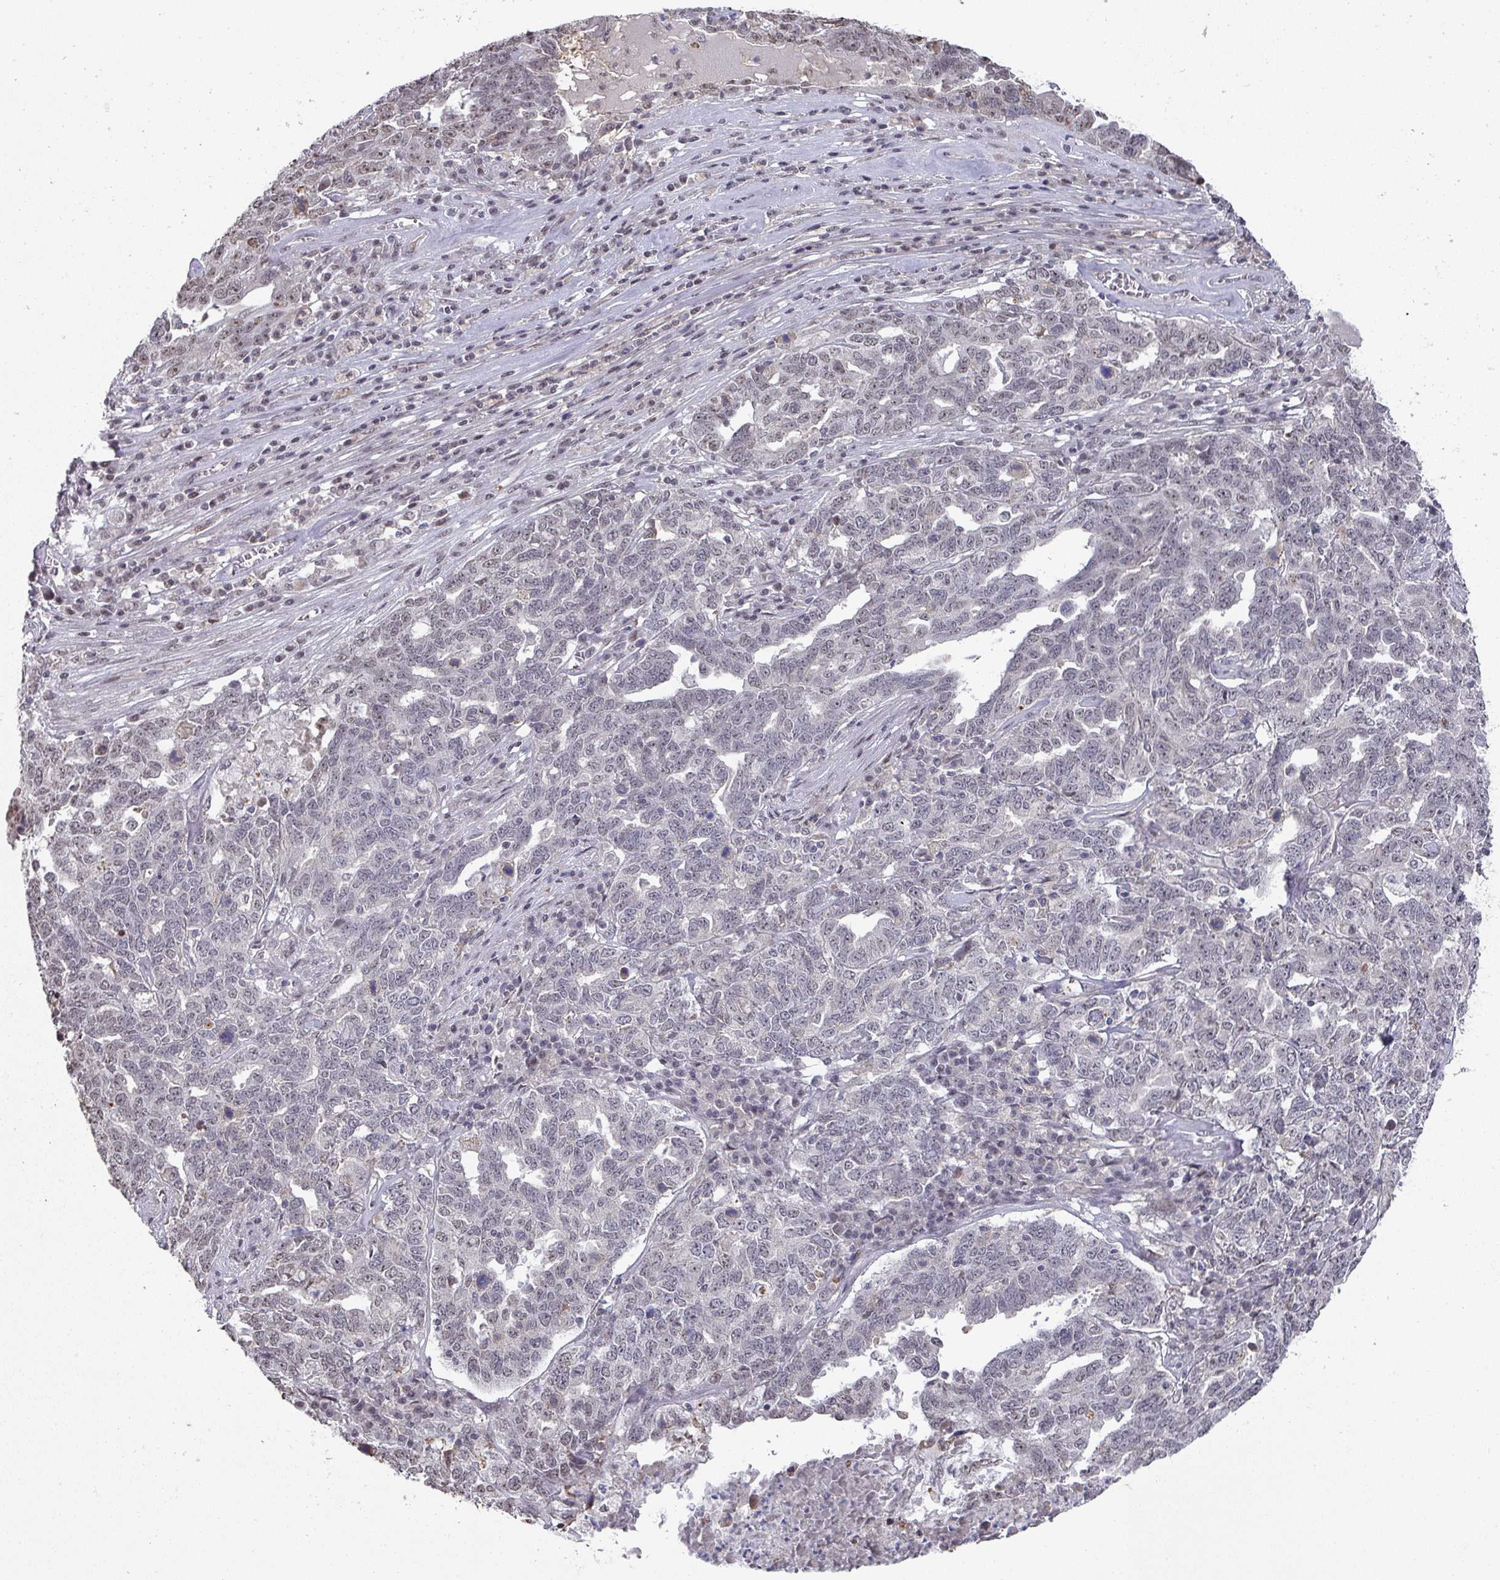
{"staining": {"intensity": "weak", "quantity": "<25%", "location": "nuclear"}, "tissue": "ovarian cancer", "cell_type": "Tumor cells", "image_type": "cancer", "snomed": [{"axis": "morphology", "description": "Carcinoma, endometroid"}, {"axis": "topography", "description": "Ovary"}], "caption": "Ovarian cancer (endometroid carcinoma) was stained to show a protein in brown. There is no significant staining in tumor cells.", "gene": "ZNF654", "patient": {"sex": "female", "age": 62}}